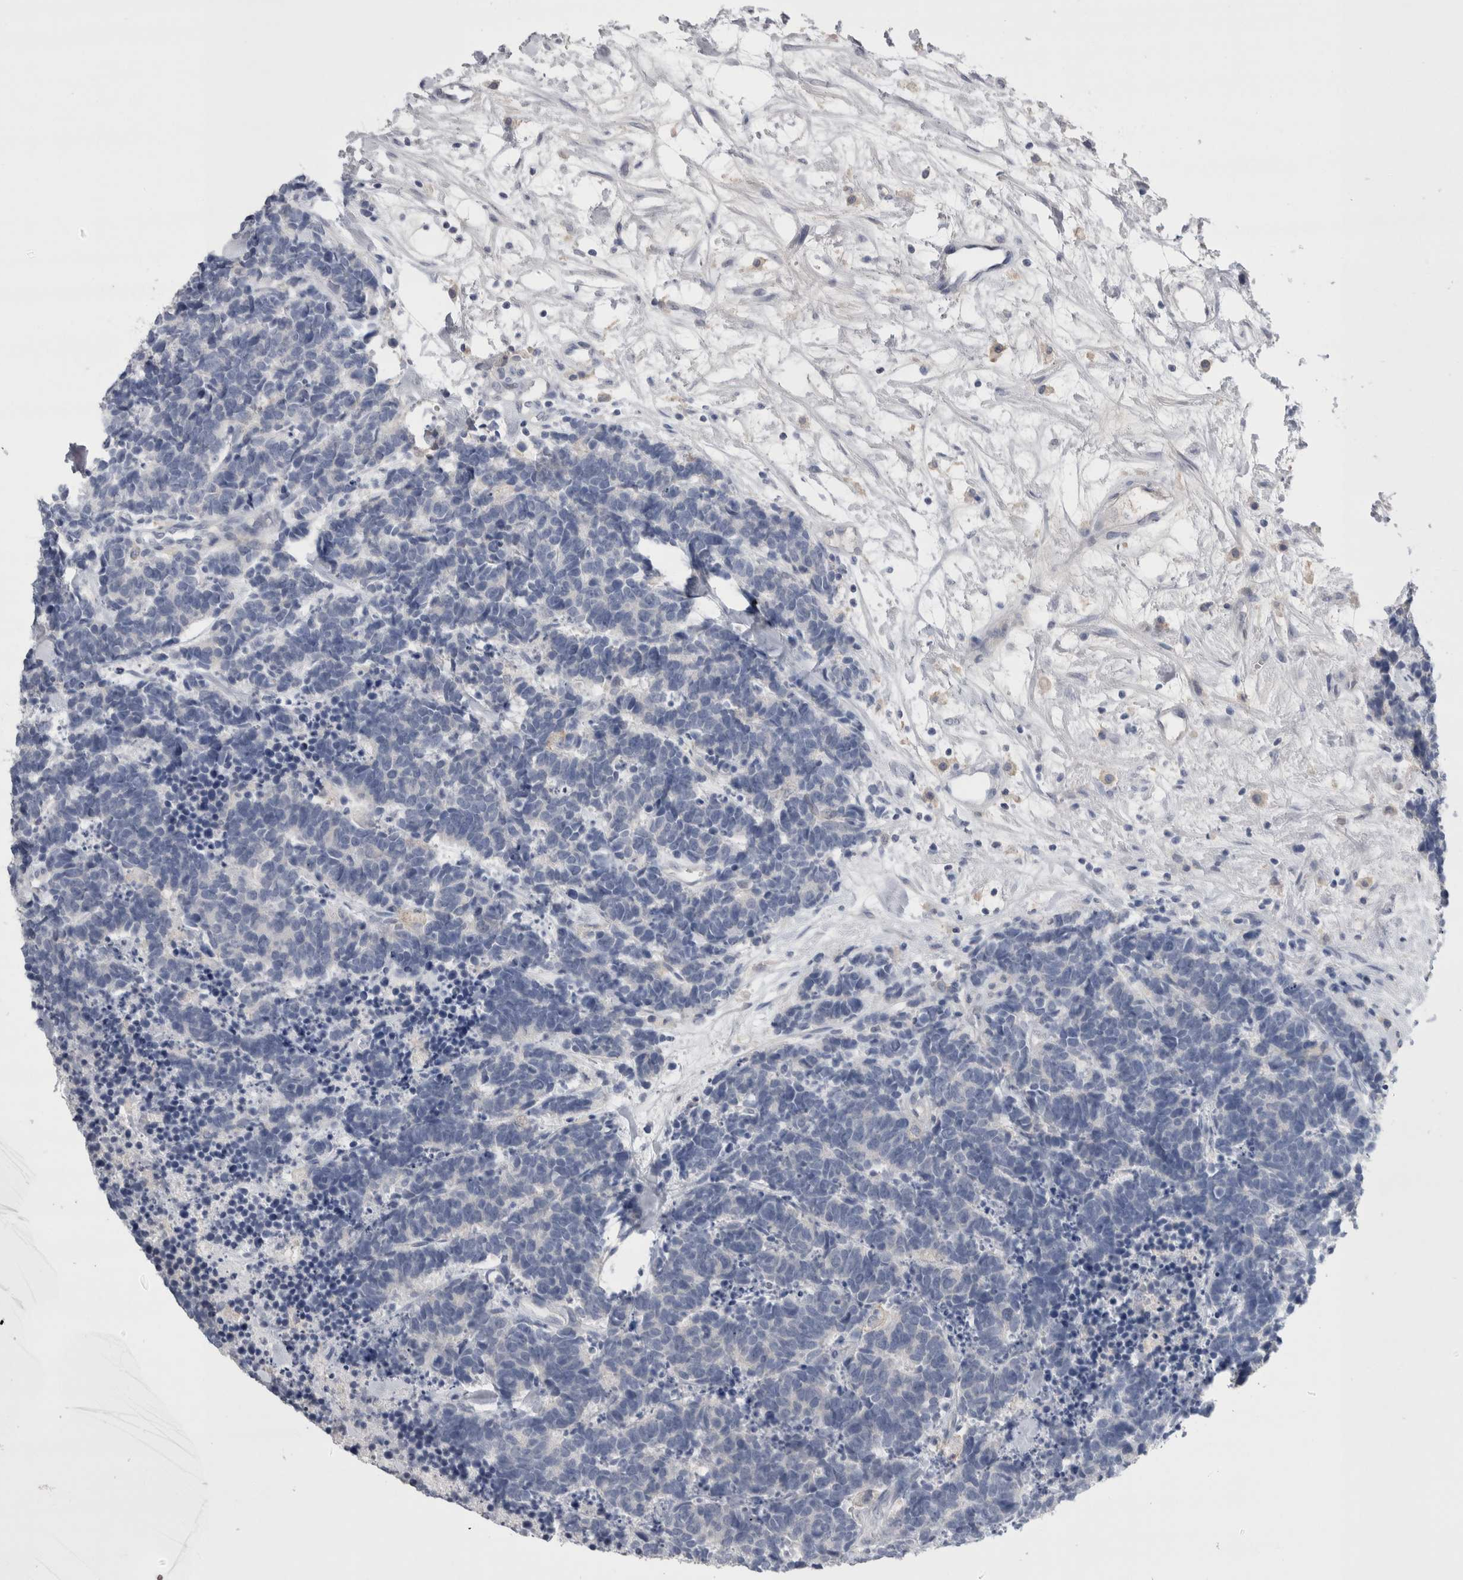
{"staining": {"intensity": "negative", "quantity": "none", "location": "none"}, "tissue": "carcinoid", "cell_type": "Tumor cells", "image_type": "cancer", "snomed": [{"axis": "morphology", "description": "Carcinoma, NOS"}, {"axis": "morphology", "description": "Carcinoid, malignant, NOS"}, {"axis": "topography", "description": "Urinary bladder"}], "caption": "IHC of human carcinoid demonstrates no staining in tumor cells.", "gene": "REG1A", "patient": {"sex": "male", "age": 57}}